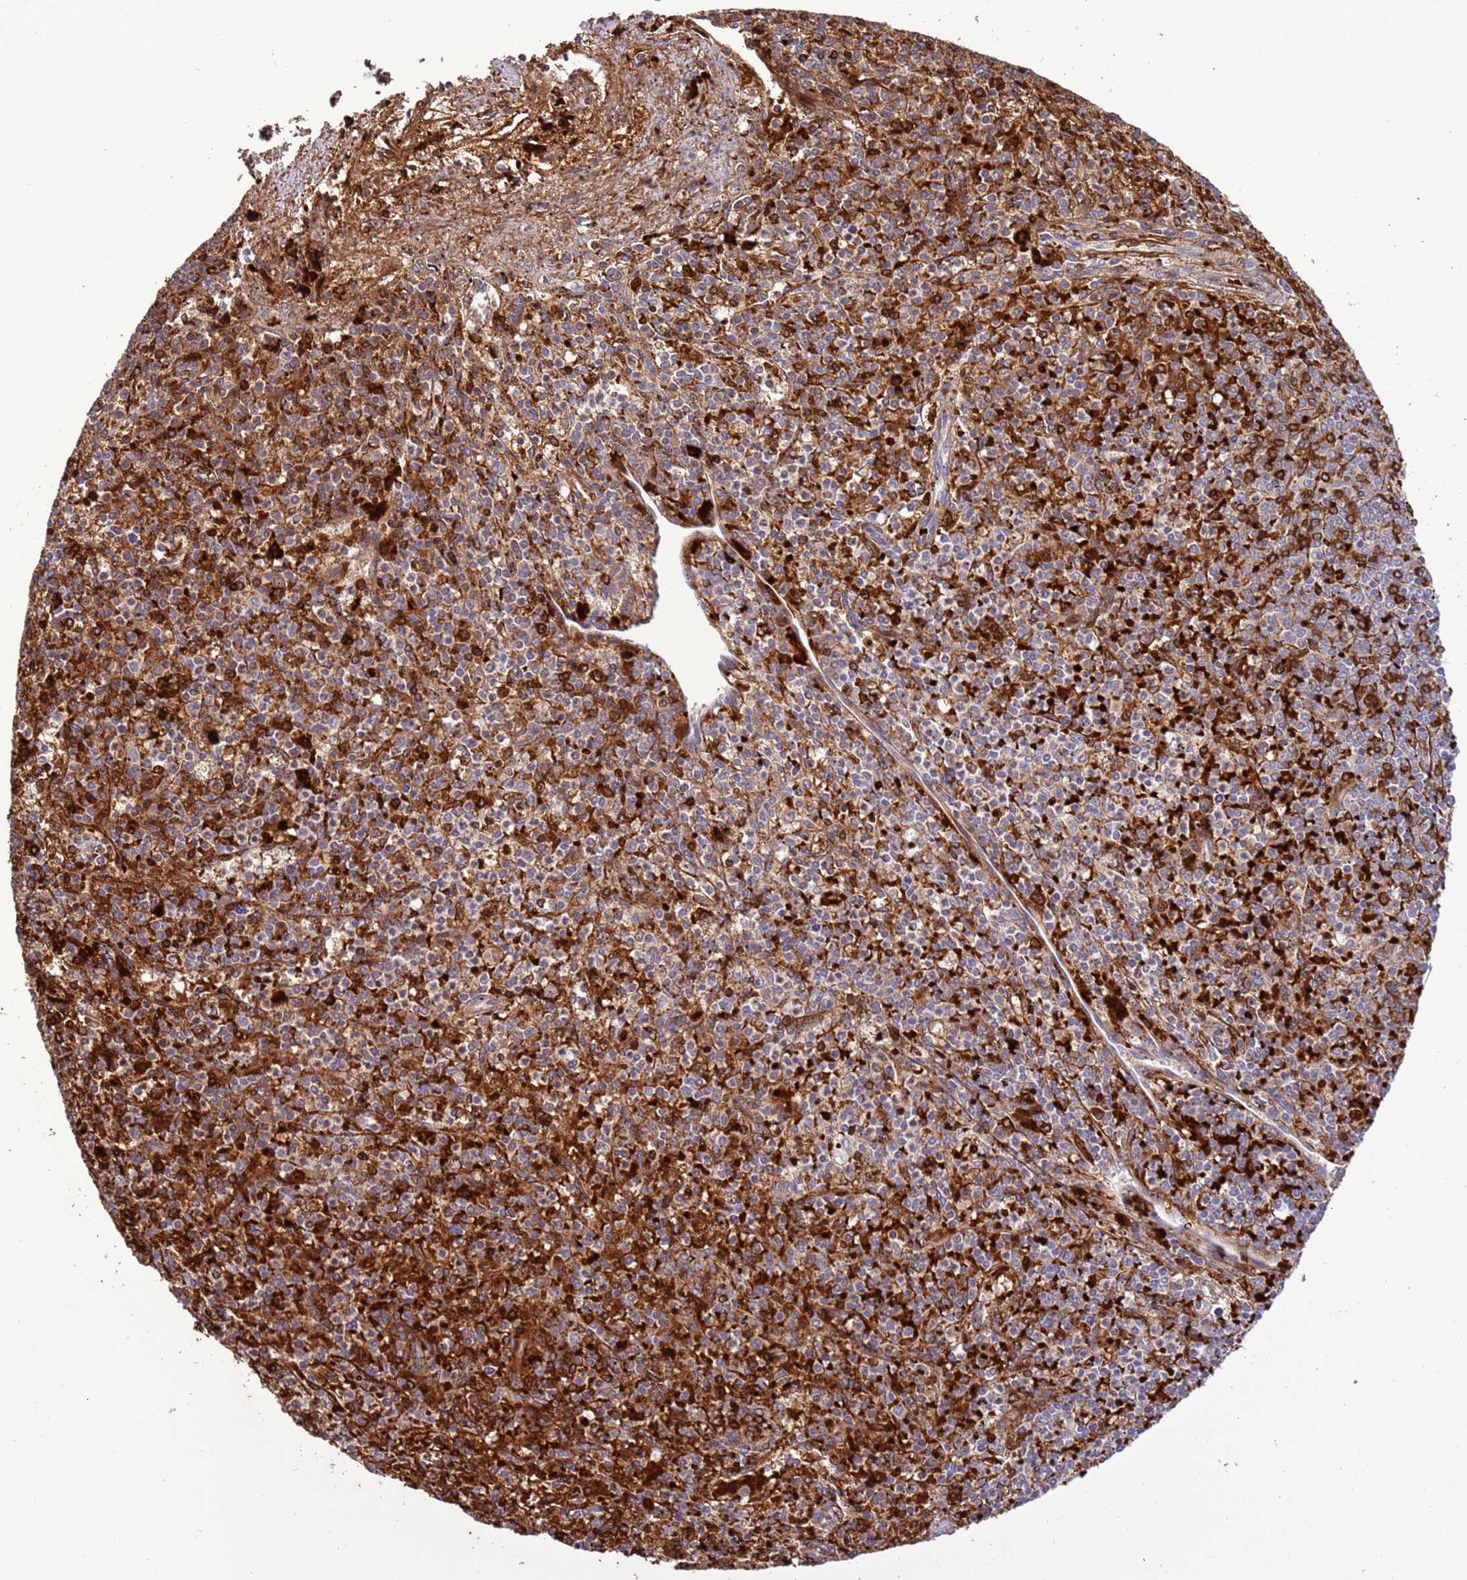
{"staining": {"intensity": "strong", "quantity": "25%-75%", "location": "cytoplasmic/membranous"}, "tissue": "spleen", "cell_type": "Cells in red pulp", "image_type": "normal", "snomed": [{"axis": "morphology", "description": "Normal tissue, NOS"}, {"axis": "topography", "description": "Spleen"}], "caption": "Immunohistochemical staining of benign spleen demonstrates 25%-75% levels of strong cytoplasmic/membranous protein expression in approximately 25%-75% of cells in red pulp.", "gene": "VPS36", "patient": {"sex": "male", "age": 72}}